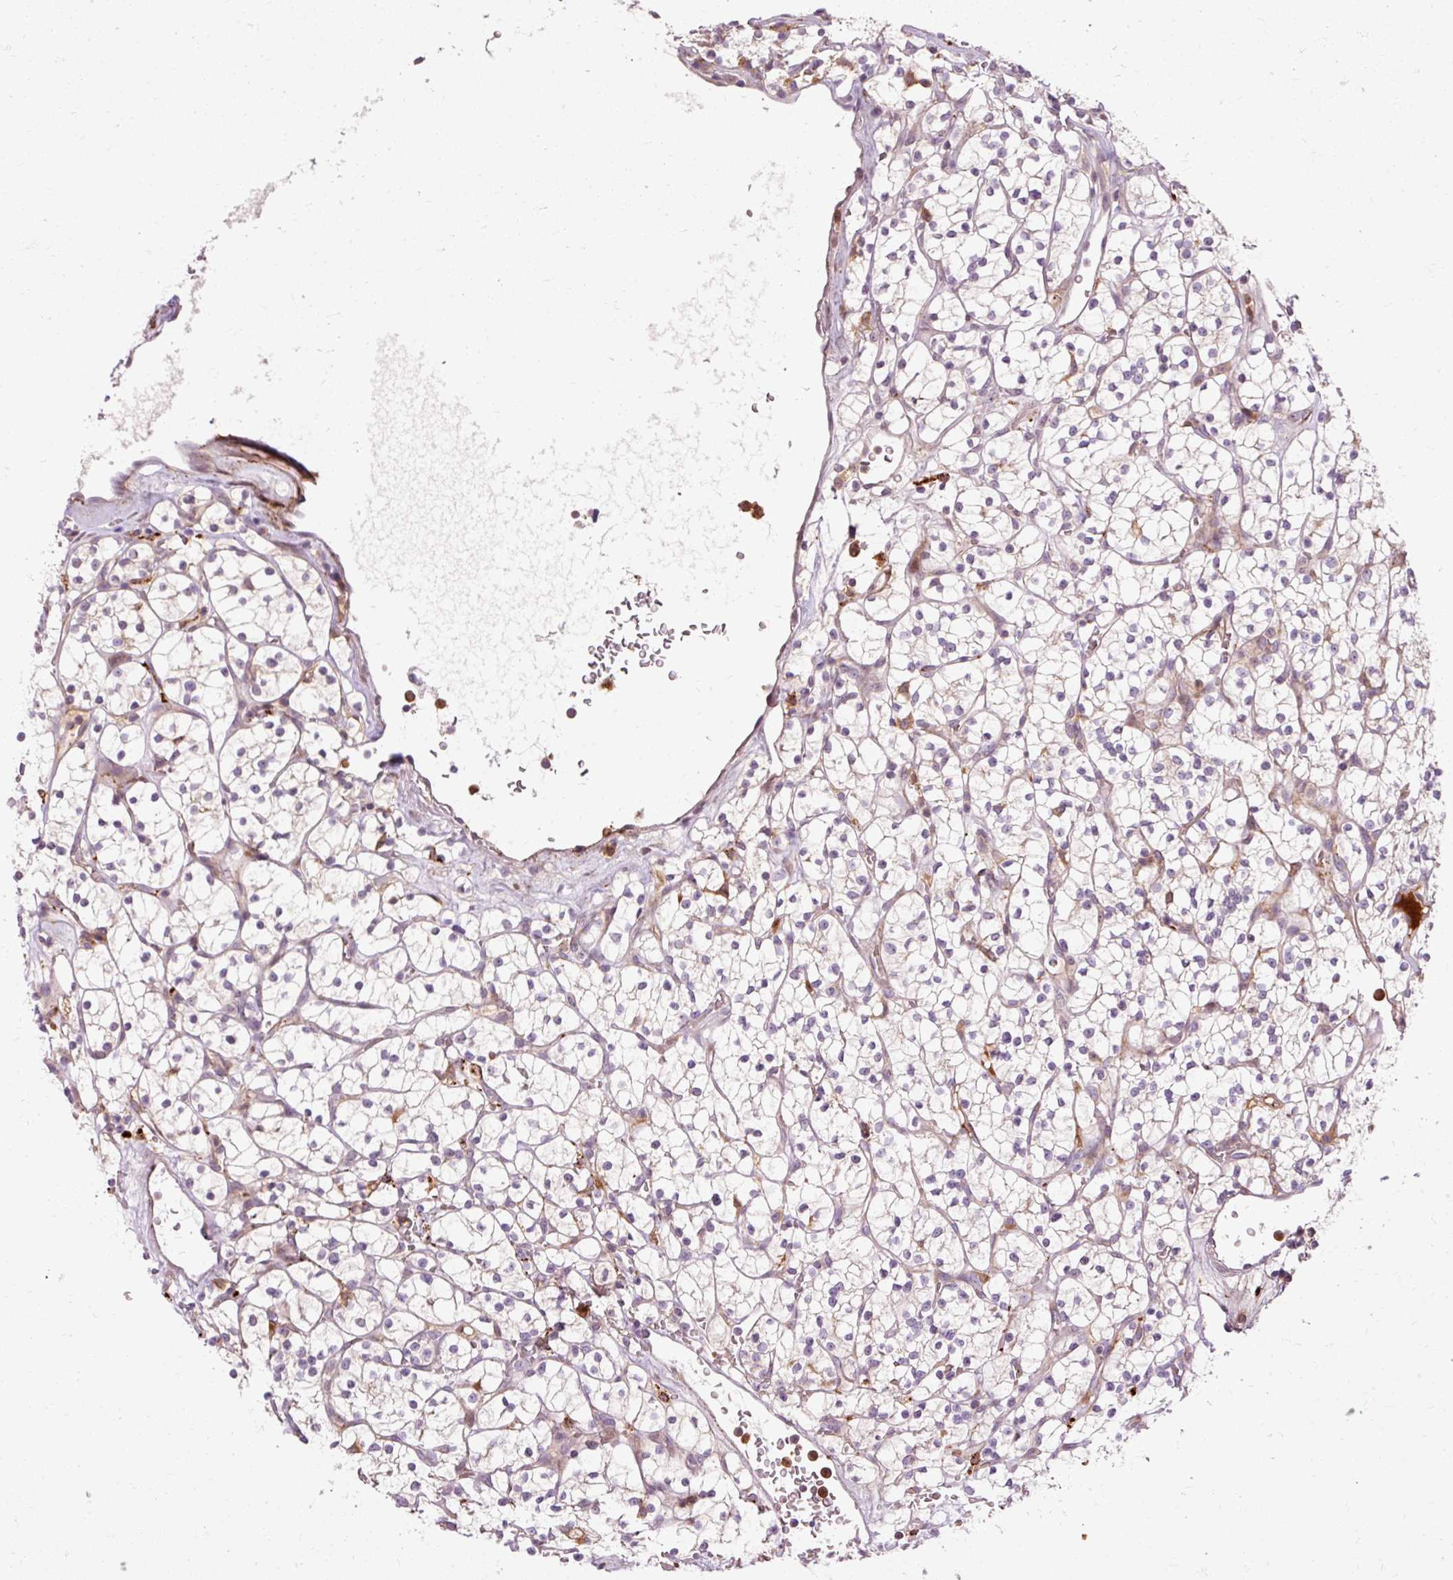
{"staining": {"intensity": "weak", "quantity": "<25%", "location": "cytoplasmic/membranous"}, "tissue": "renal cancer", "cell_type": "Tumor cells", "image_type": "cancer", "snomed": [{"axis": "morphology", "description": "Adenocarcinoma, NOS"}, {"axis": "topography", "description": "Kidney"}], "caption": "This is an immunohistochemistry (IHC) photomicrograph of human adenocarcinoma (renal). There is no staining in tumor cells.", "gene": "CEBPZ", "patient": {"sex": "female", "age": 64}}